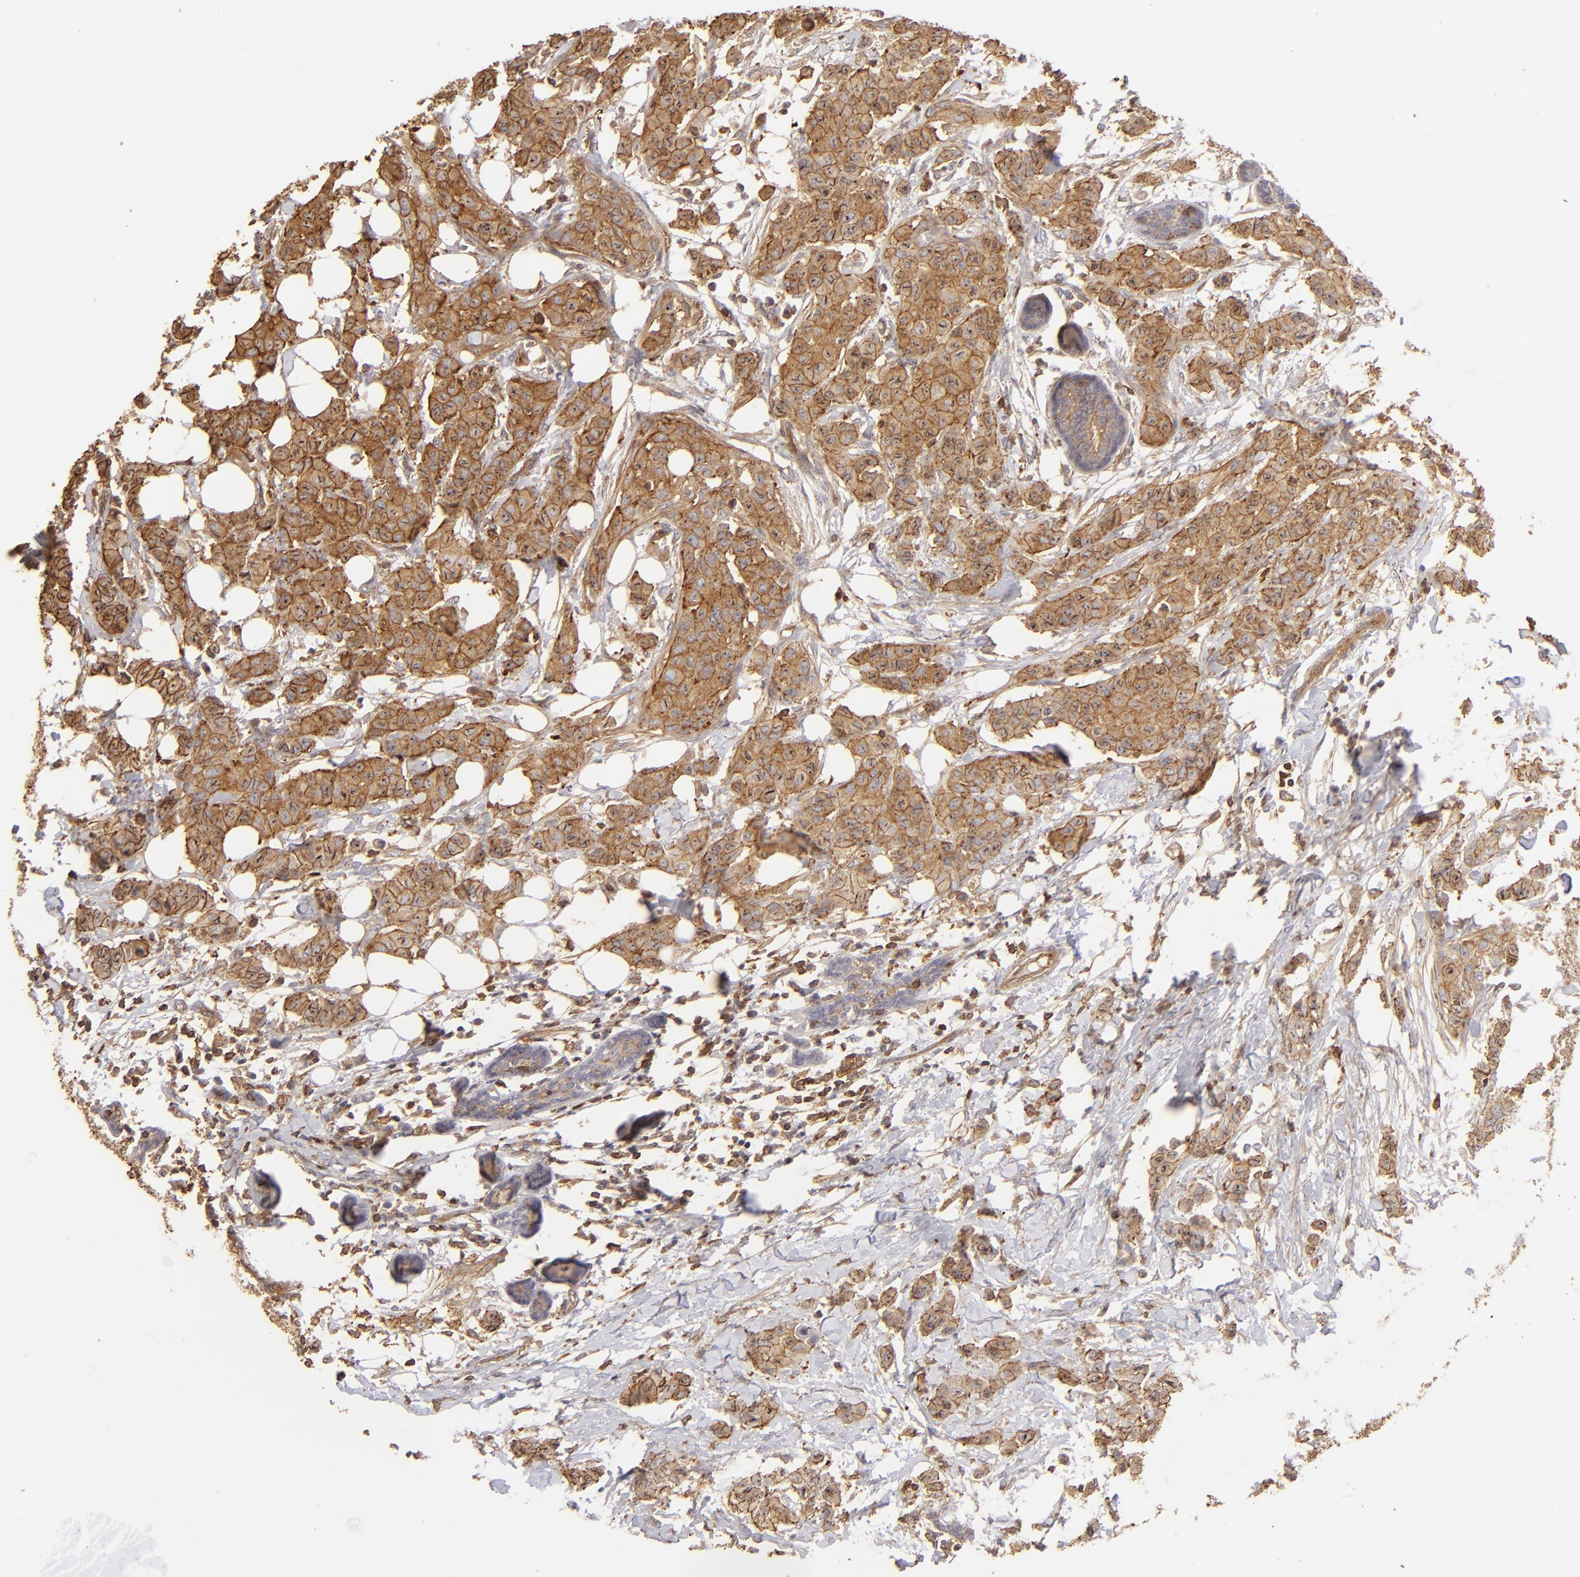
{"staining": {"intensity": "strong", "quantity": ">75%", "location": "cytoplasmic/membranous"}, "tissue": "breast cancer", "cell_type": "Tumor cells", "image_type": "cancer", "snomed": [{"axis": "morphology", "description": "Duct carcinoma"}, {"axis": "topography", "description": "Breast"}], "caption": "There is high levels of strong cytoplasmic/membranous positivity in tumor cells of breast cancer (intraductal carcinoma), as demonstrated by immunohistochemical staining (brown color).", "gene": "ACTB", "patient": {"sex": "female", "age": 40}}